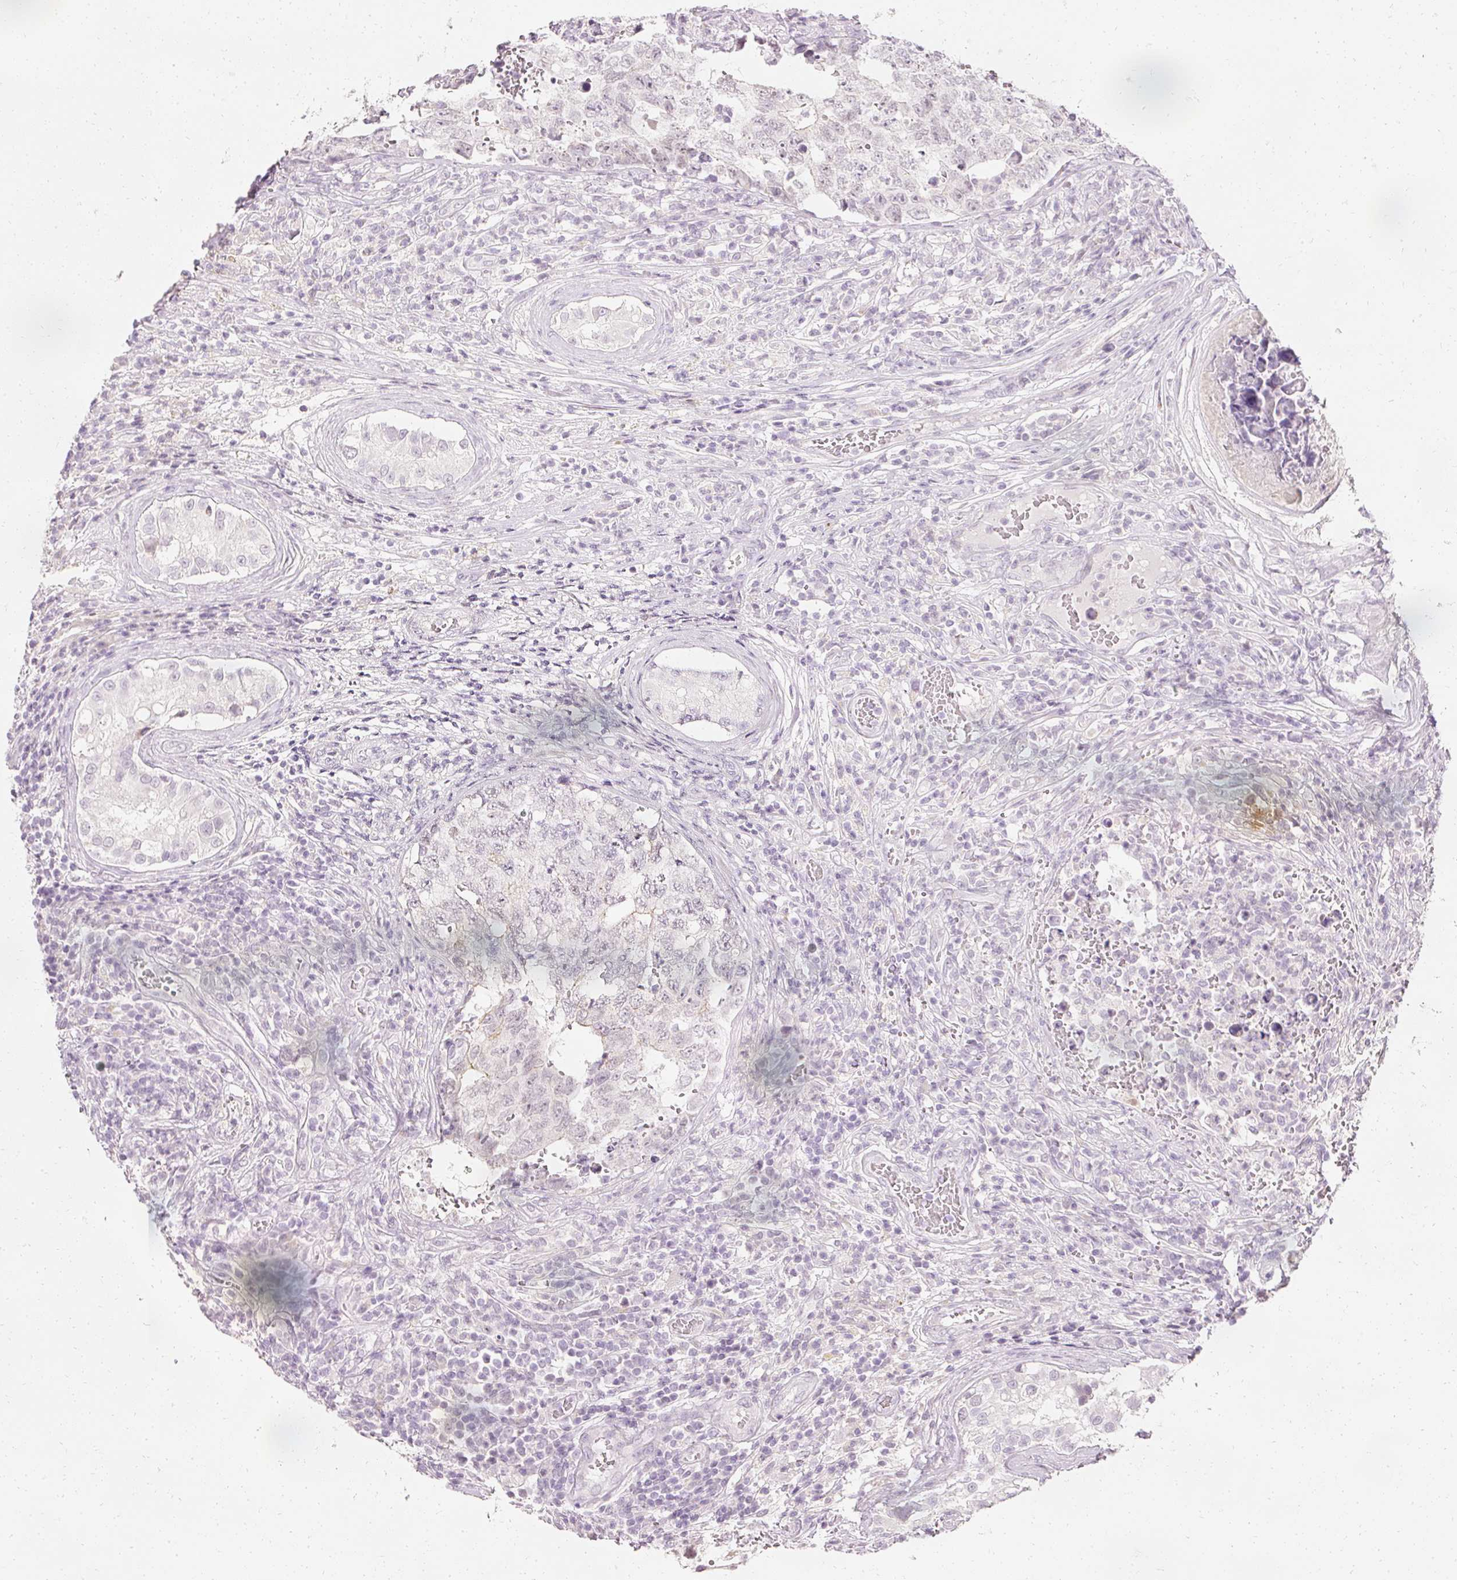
{"staining": {"intensity": "negative", "quantity": "none", "location": "none"}, "tissue": "testis cancer", "cell_type": "Tumor cells", "image_type": "cancer", "snomed": [{"axis": "morphology", "description": "Carcinoma, Embryonal, NOS"}, {"axis": "topography", "description": "Testis"}], "caption": "IHC of human testis embryonal carcinoma exhibits no positivity in tumor cells.", "gene": "ELAVL3", "patient": {"sex": "male", "age": 25}}